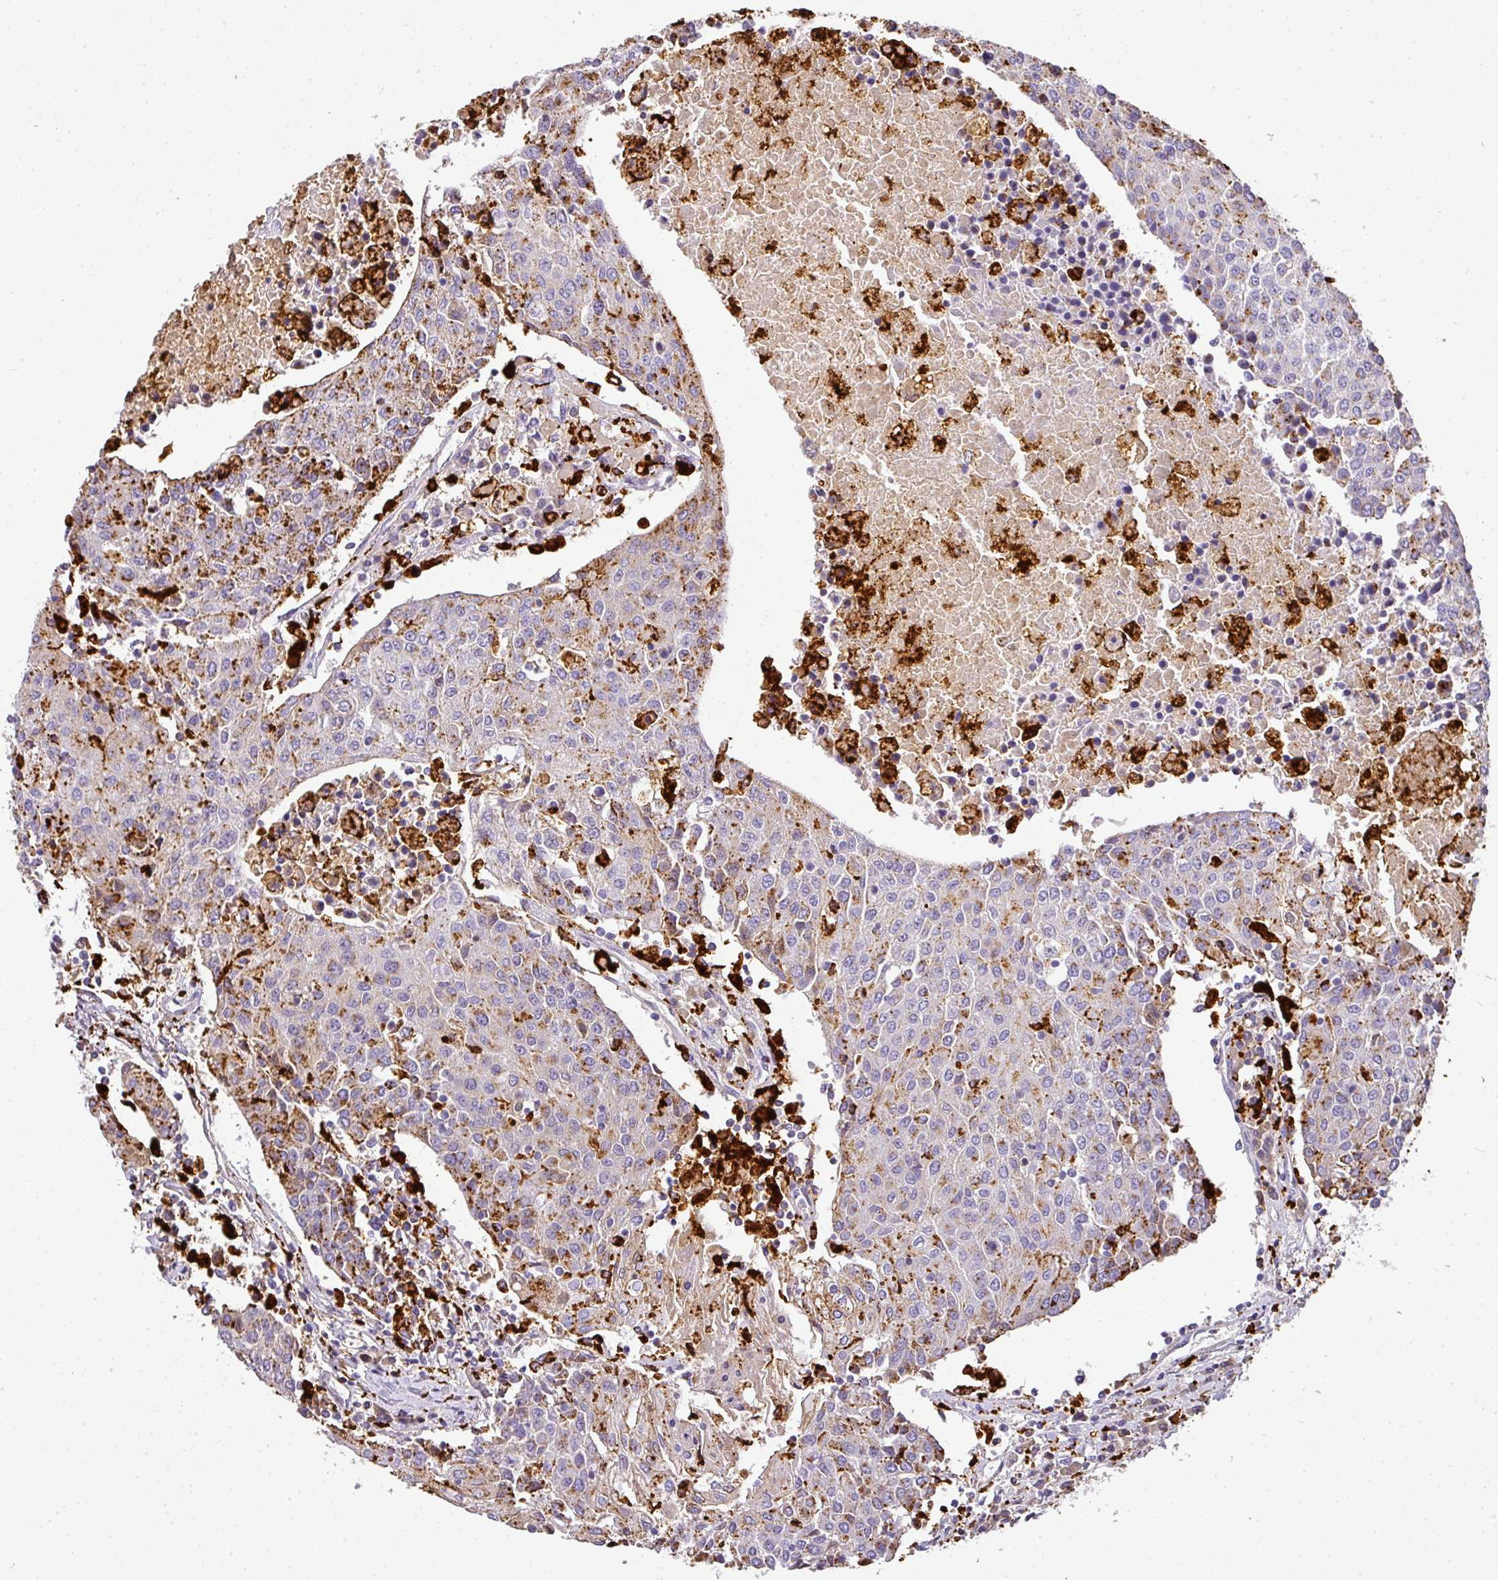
{"staining": {"intensity": "moderate", "quantity": "<25%", "location": "cytoplasmic/membranous"}, "tissue": "urothelial cancer", "cell_type": "Tumor cells", "image_type": "cancer", "snomed": [{"axis": "morphology", "description": "Urothelial carcinoma, High grade"}, {"axis": "topography", "description": "Urinary bladder"}], "caption": "Immunohistochemistry of high-grade urothelial carcinoma exhibits low levels of moderate cytoplasmic/membranous expression in about <25% of tumor cells. The protein is stained brown, and the nuclei are stained in blue (DAB (3,3'-diaminobenzidine) IHC with brightfield microscopy, high magnification).", "gene": "MMACHC", "patient": {"sex": "female", "age": 85}}